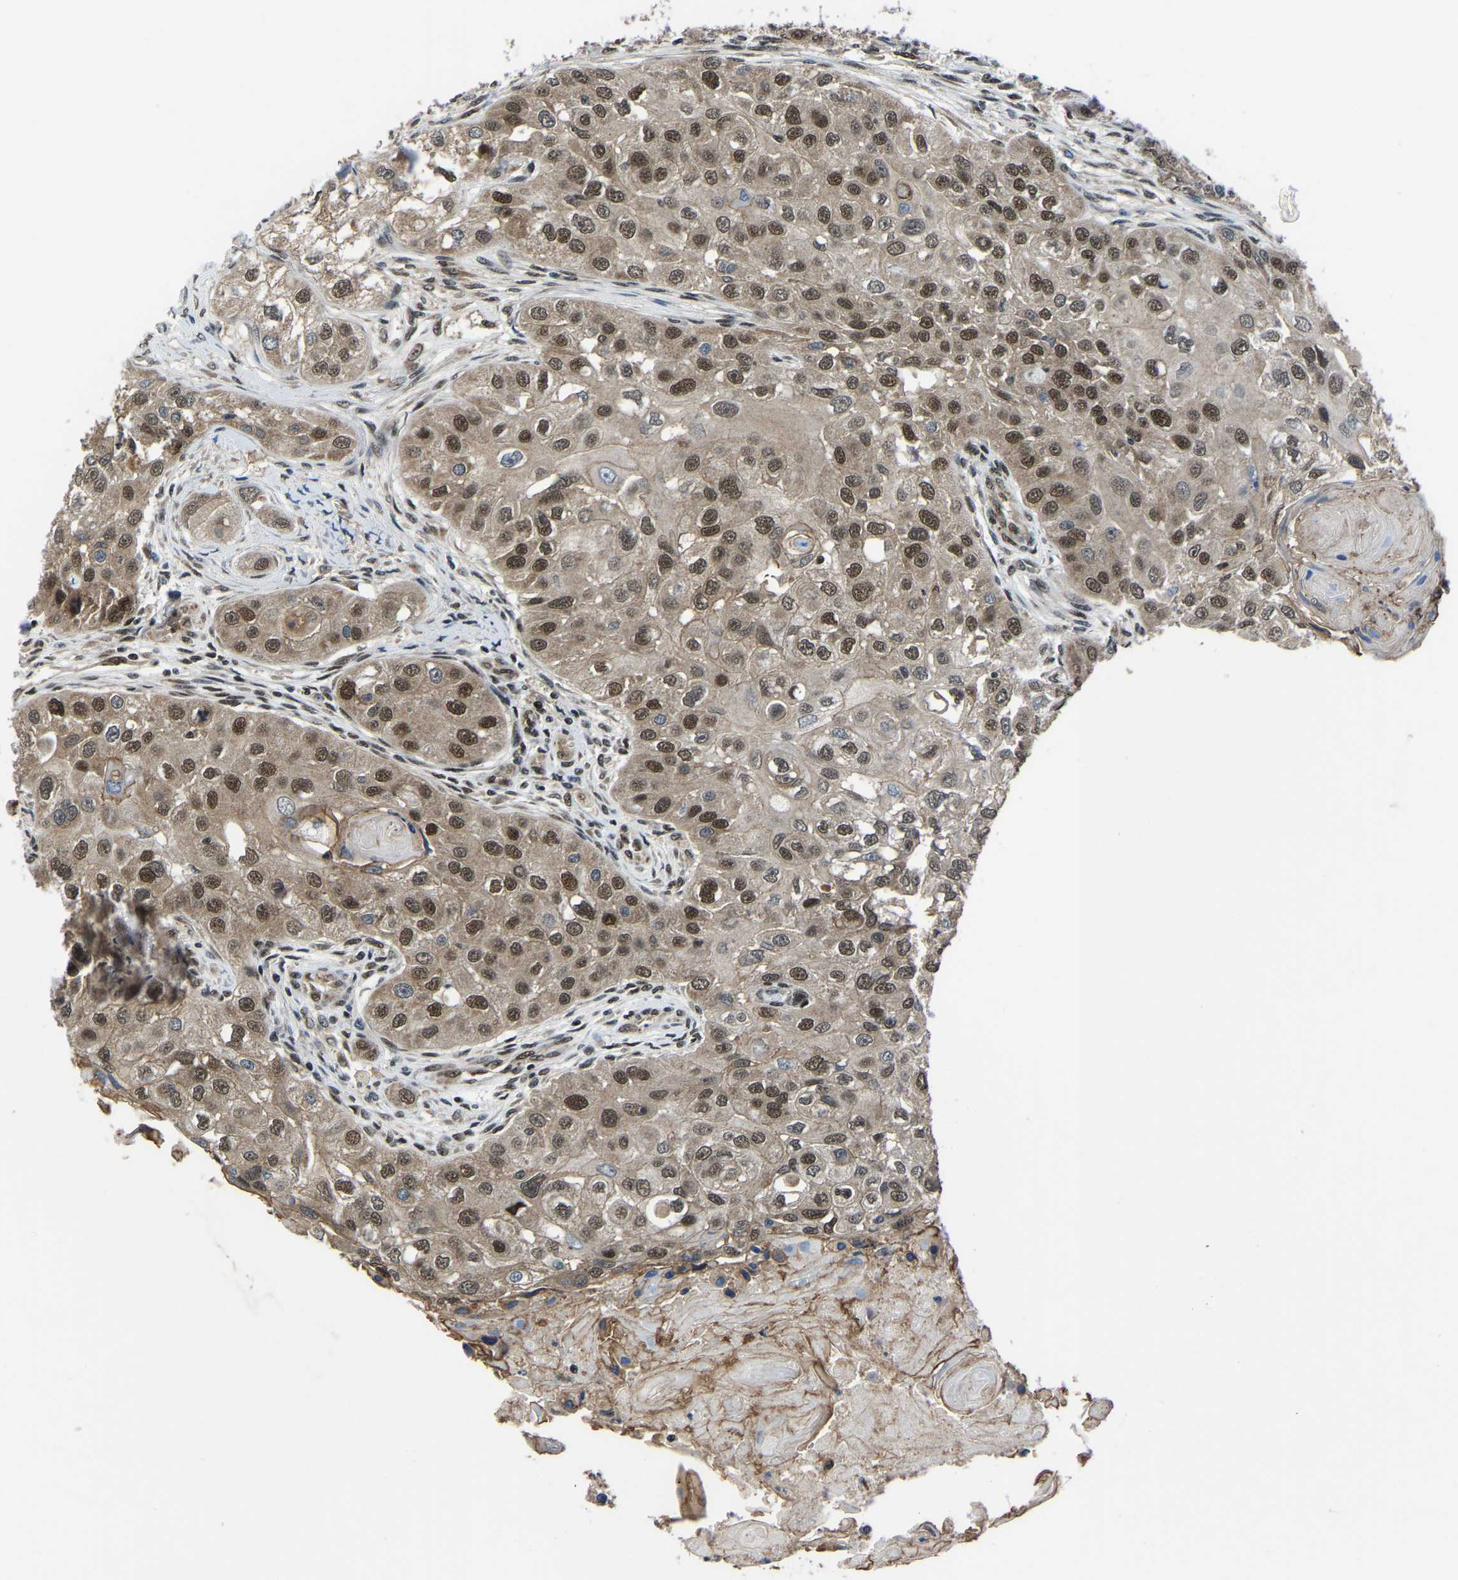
{"staining": {"intensity": "moderate", "quantity": ">75%", "location": "cytoplasmic/membranous,nuclear"}, "tissue": "head and neck cancer", "cell_type": "Tumor cells", "image_type": "cancer", "snomed": [{"axis": "morphology", "description": "Normal tissue, NOS"}, {"axis": "morphology", "description": "Squamous cell carcinoma, NOS"}, {"axis": "topography", "description": "Skeletal muscle"}, {"axis": "topography", "description": "Head-Neck"}], "caption": "Tumor cells exhibit medium levels of moderate cytoplasmic/membranous and nuclear positivity in about >75% of cells in squamous cell carcinoma (head and neck).", "gene": "DFFA", "patient": {"sex": "male", "age": 51}}